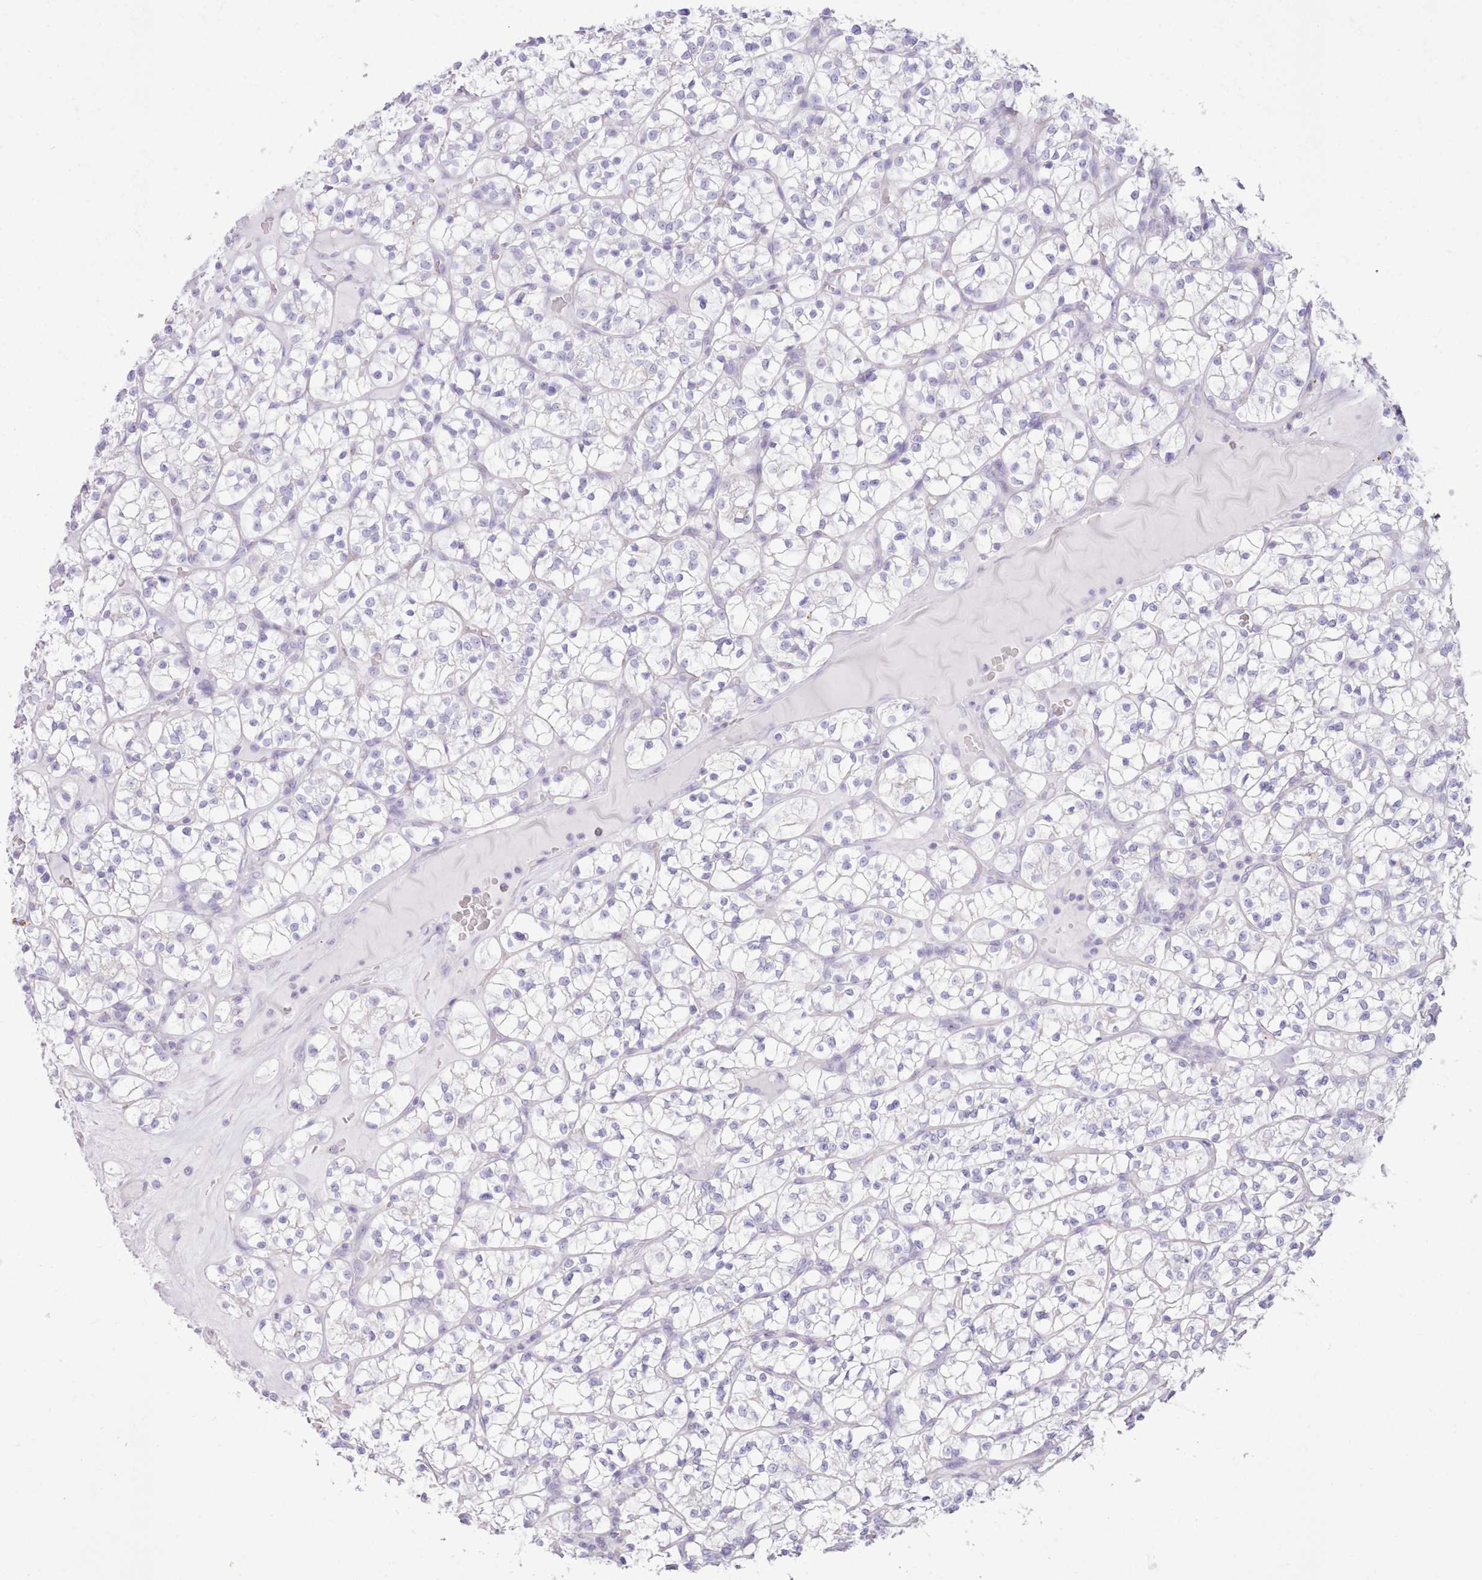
{"staining": {"intensity": "negative", "quantity": "none", "location": "none"}, "tissue": "renal cancer", "cell_type": "Tumor cells", "image_type": "cancer", "snomed": [{"axis": "morphology", "description": "Adenocarcinoma, NOS"}, {"axis": "topography", "description": "Kidney"}], "caption": "Immunohistochemistry (IHC) photomicrograph of neoplastic tissue: adenocarcinoma (renal) stained with DAB reveals no significant protein staining in tumor cells. Brightfield microscopy of immunohistochemistry stained with DAB (brown) and hematoxylin (blue), captured at high magnification.", "gene": "MDFI", "patient": {"sex": "female", "age": 64}}